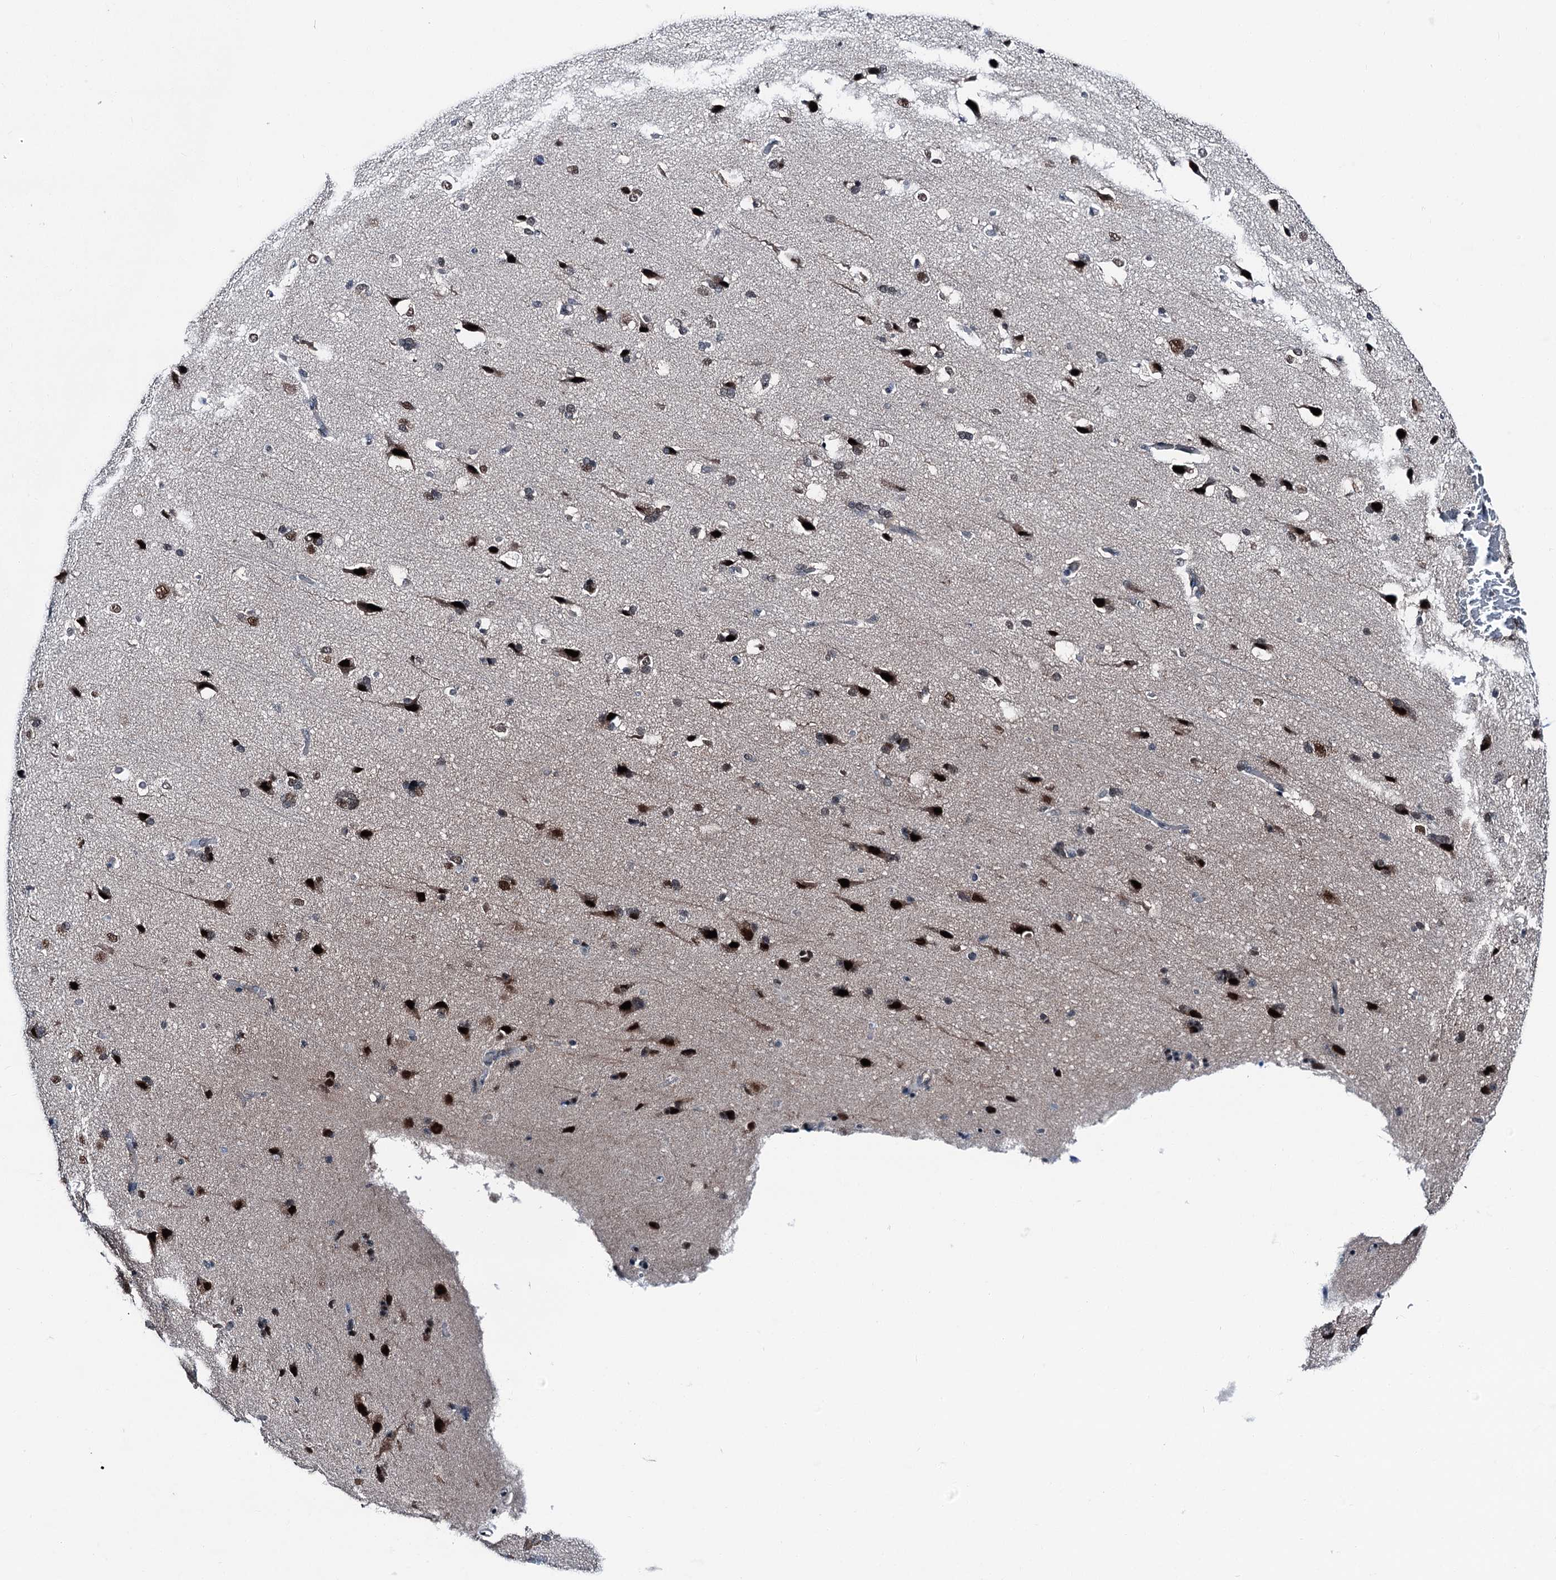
{"staining": {"intensity": "moderate", "quantity": "25%-75%", "location": "nuclear"}, "tissue": "cerebral cortex", "cell_type": "Endothelial cells", "image_type": "normal", "snomed": [{"axis": "morphology", "description": "Normal tissue, NOS"}, {"axis": "topography", "description": "Cerebral cortex"}], "caption": "Brown immunohistochemical staining in benign human cerebral cortex demonstrates moderate nuclear expression in about 25%-75% of endothelial cells. (DAB = brown stain, brightfield microscopy at high magnification).", "gene": "PSMD13", "patient": {"sex": "male", "age": 62}}